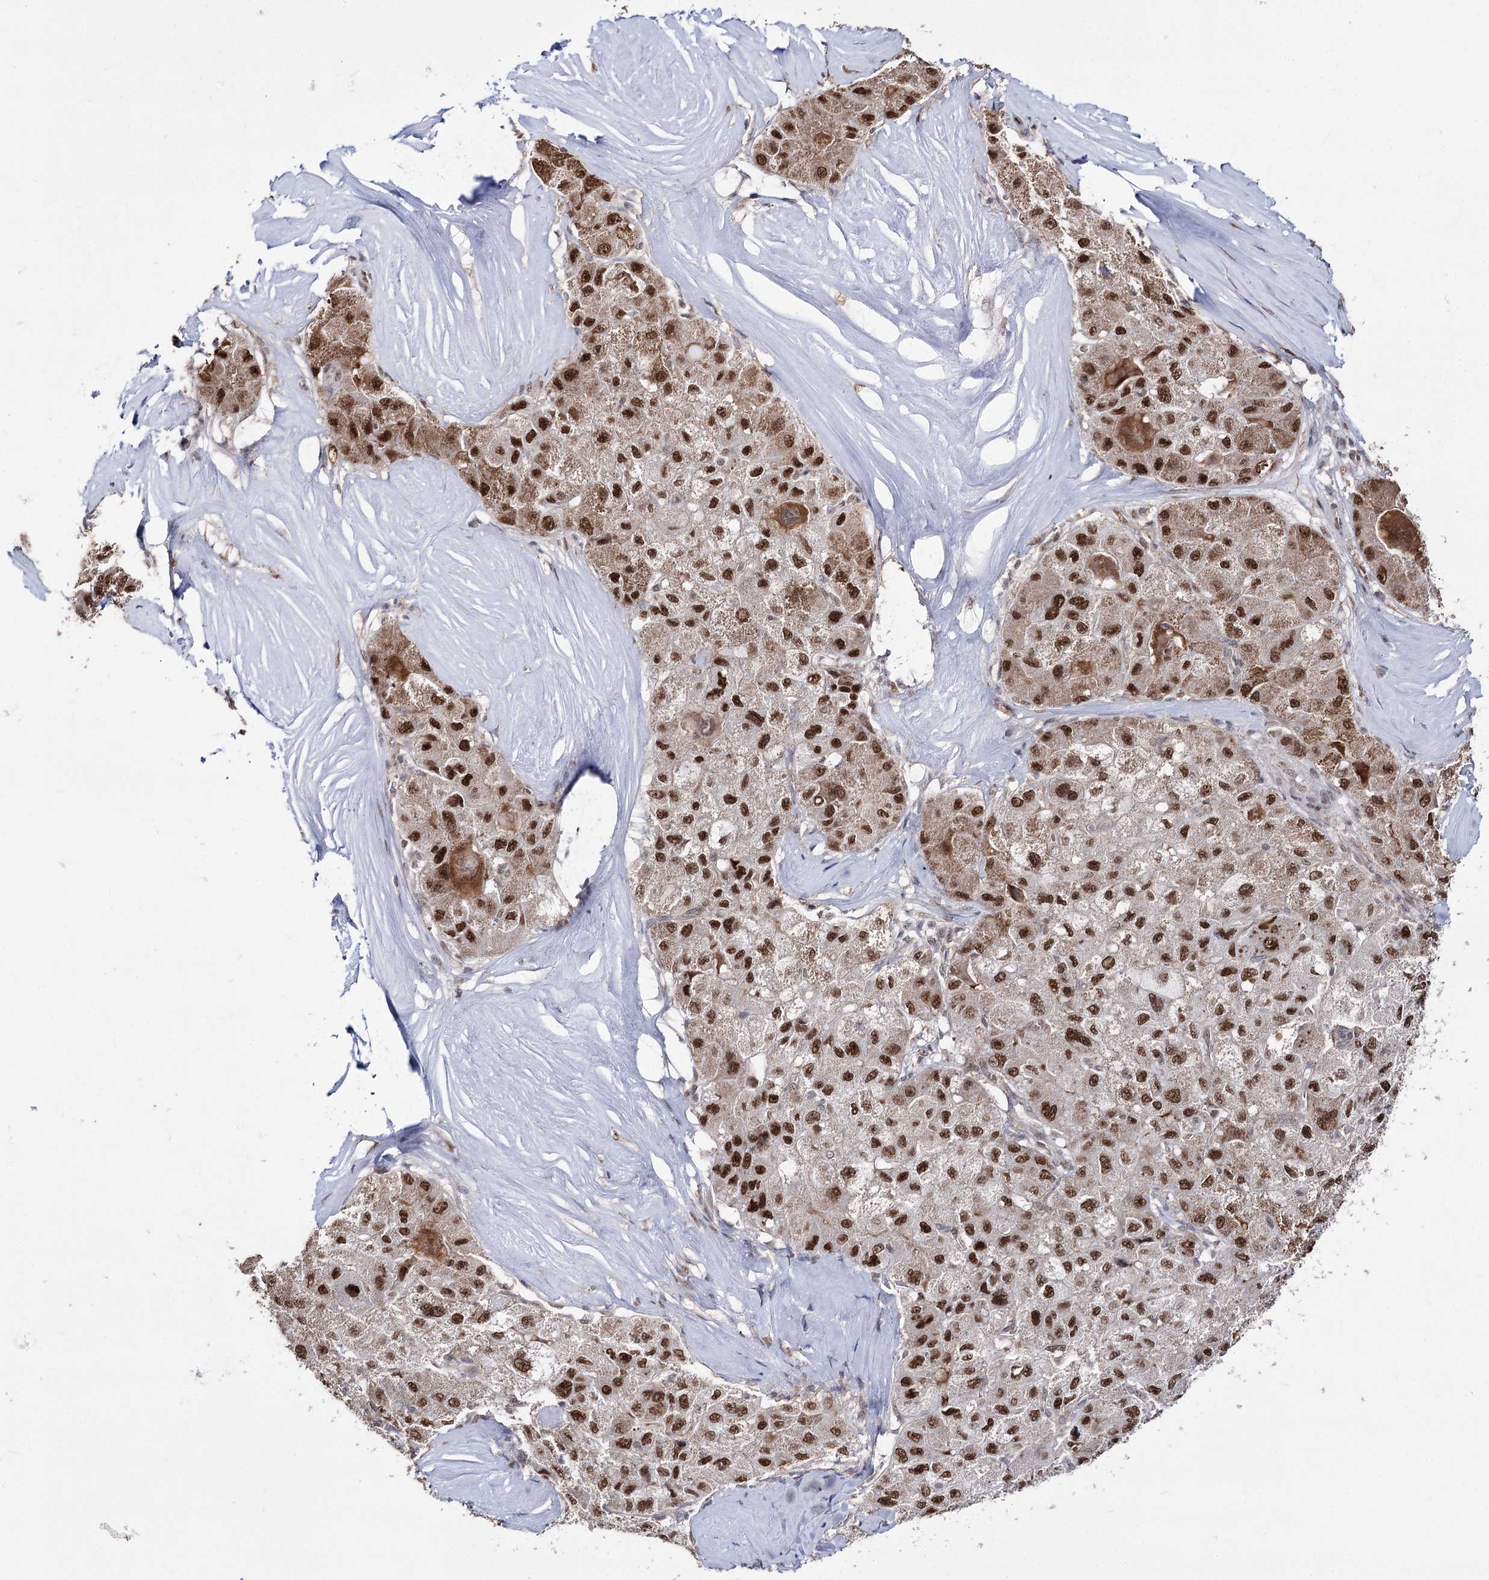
{"staining": {"intensity": "strong", "quantity": ">75%", "location": "cytoplasmic/membranous,nuclear"}, "tissue": "liver cancer", "cell_type": "Tumor cells", "image_type": "cancer", "snomed": [{"axis": "morphology", "description": "Carcinoma, Hepatocellular, NOS"}, {"axis": "topography", "description": "Liver"}], "caption": "Brown immunohistochemical staining in human liver cancer reveals strong cytoplasmic/membranous and nuclear positivity in approximately >75% of tumor cells. (DAB (3,3'-diaminobenzidine) = brown stain, brightfield microscopy at high magnification).", "gene": "VGLL4", "patient": {"sex": "male", "age": 80}}